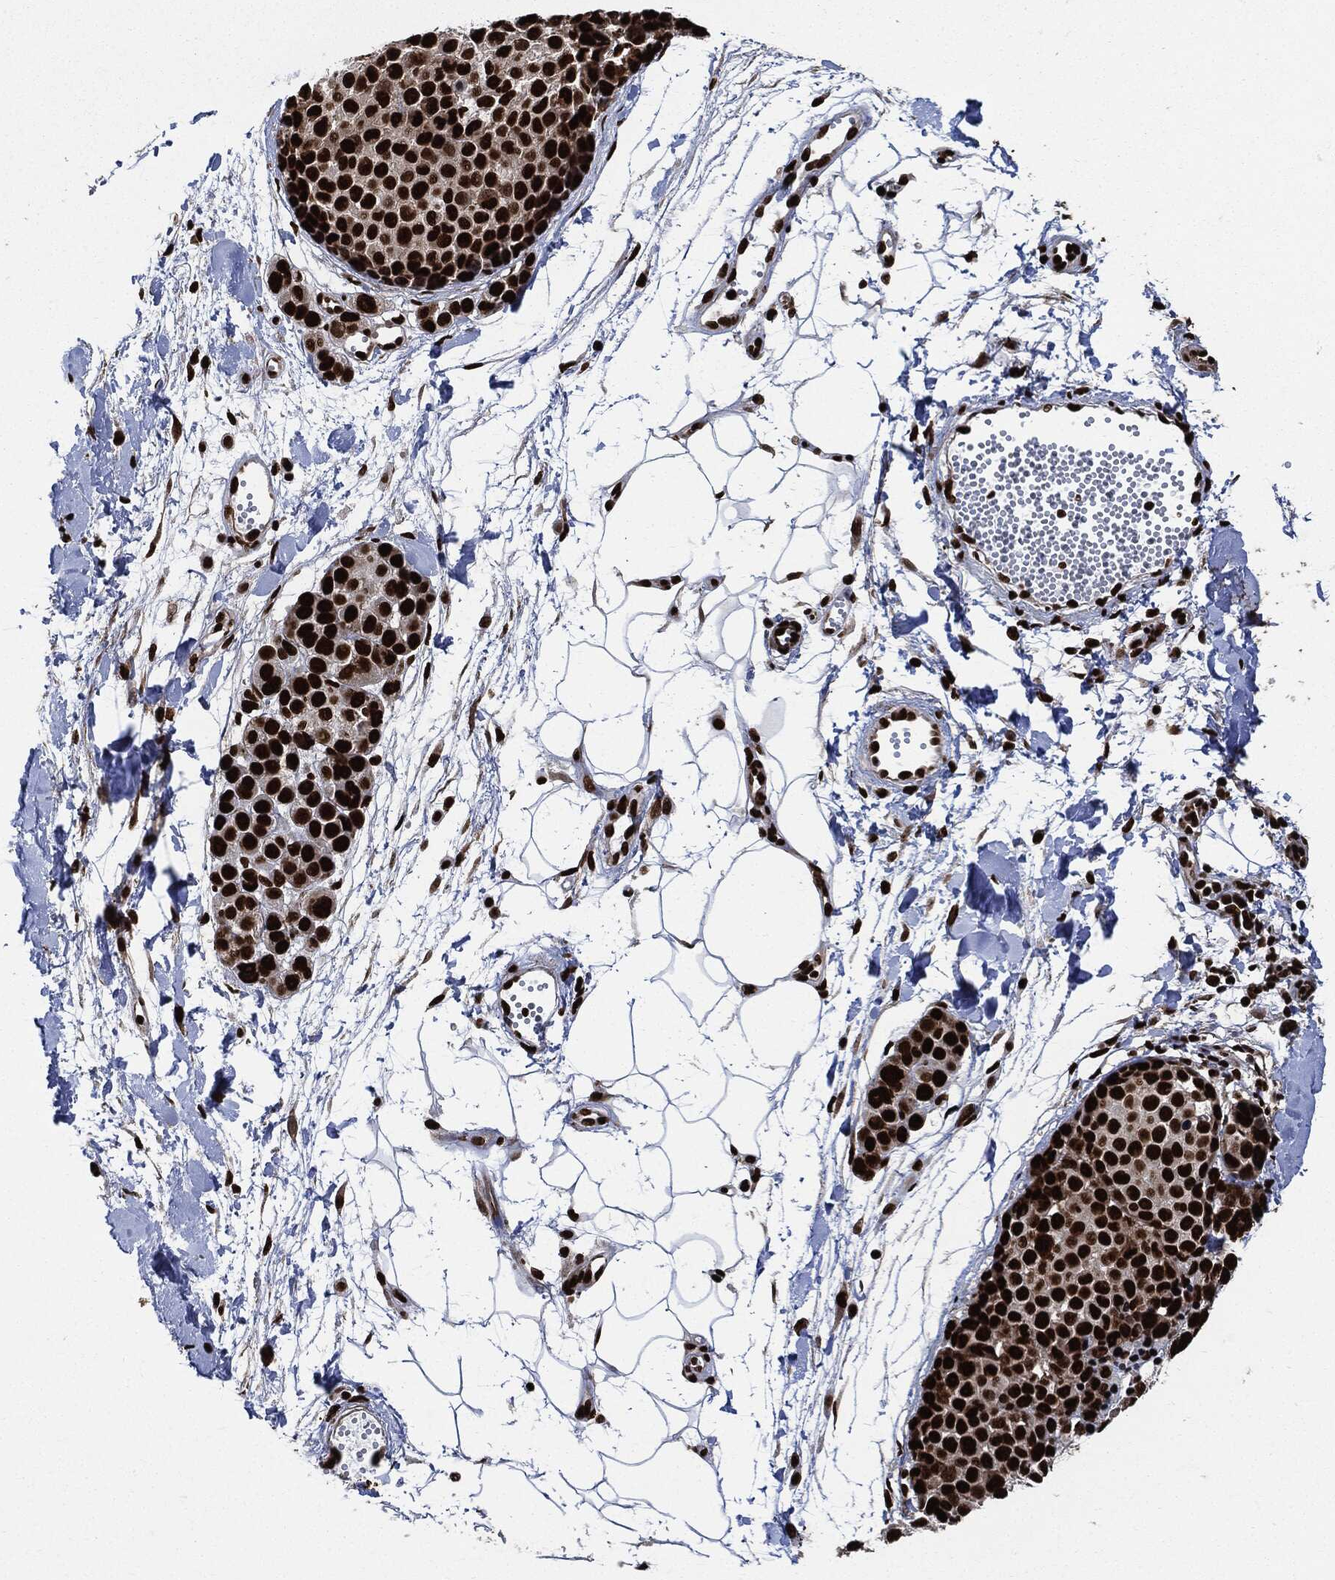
{"staining": {"intensity": "strong", "quantity": ">75%", "location": "nuclear"}, "tissue": "melanoma", "cell_type": "Tumor cells", "image_type": "cancer", "snomed": [{"axis": "morphology", "description": "Malignant melanoma, NOS"}, {"axis": "topography", "description": "Skin"}], "caption": "Strong nuclear protein staining is appreciated in approximately >75% of tumor cells in melanoma.", "gene": "RECQL", "patient": {"sex": "female", "age": 86}}